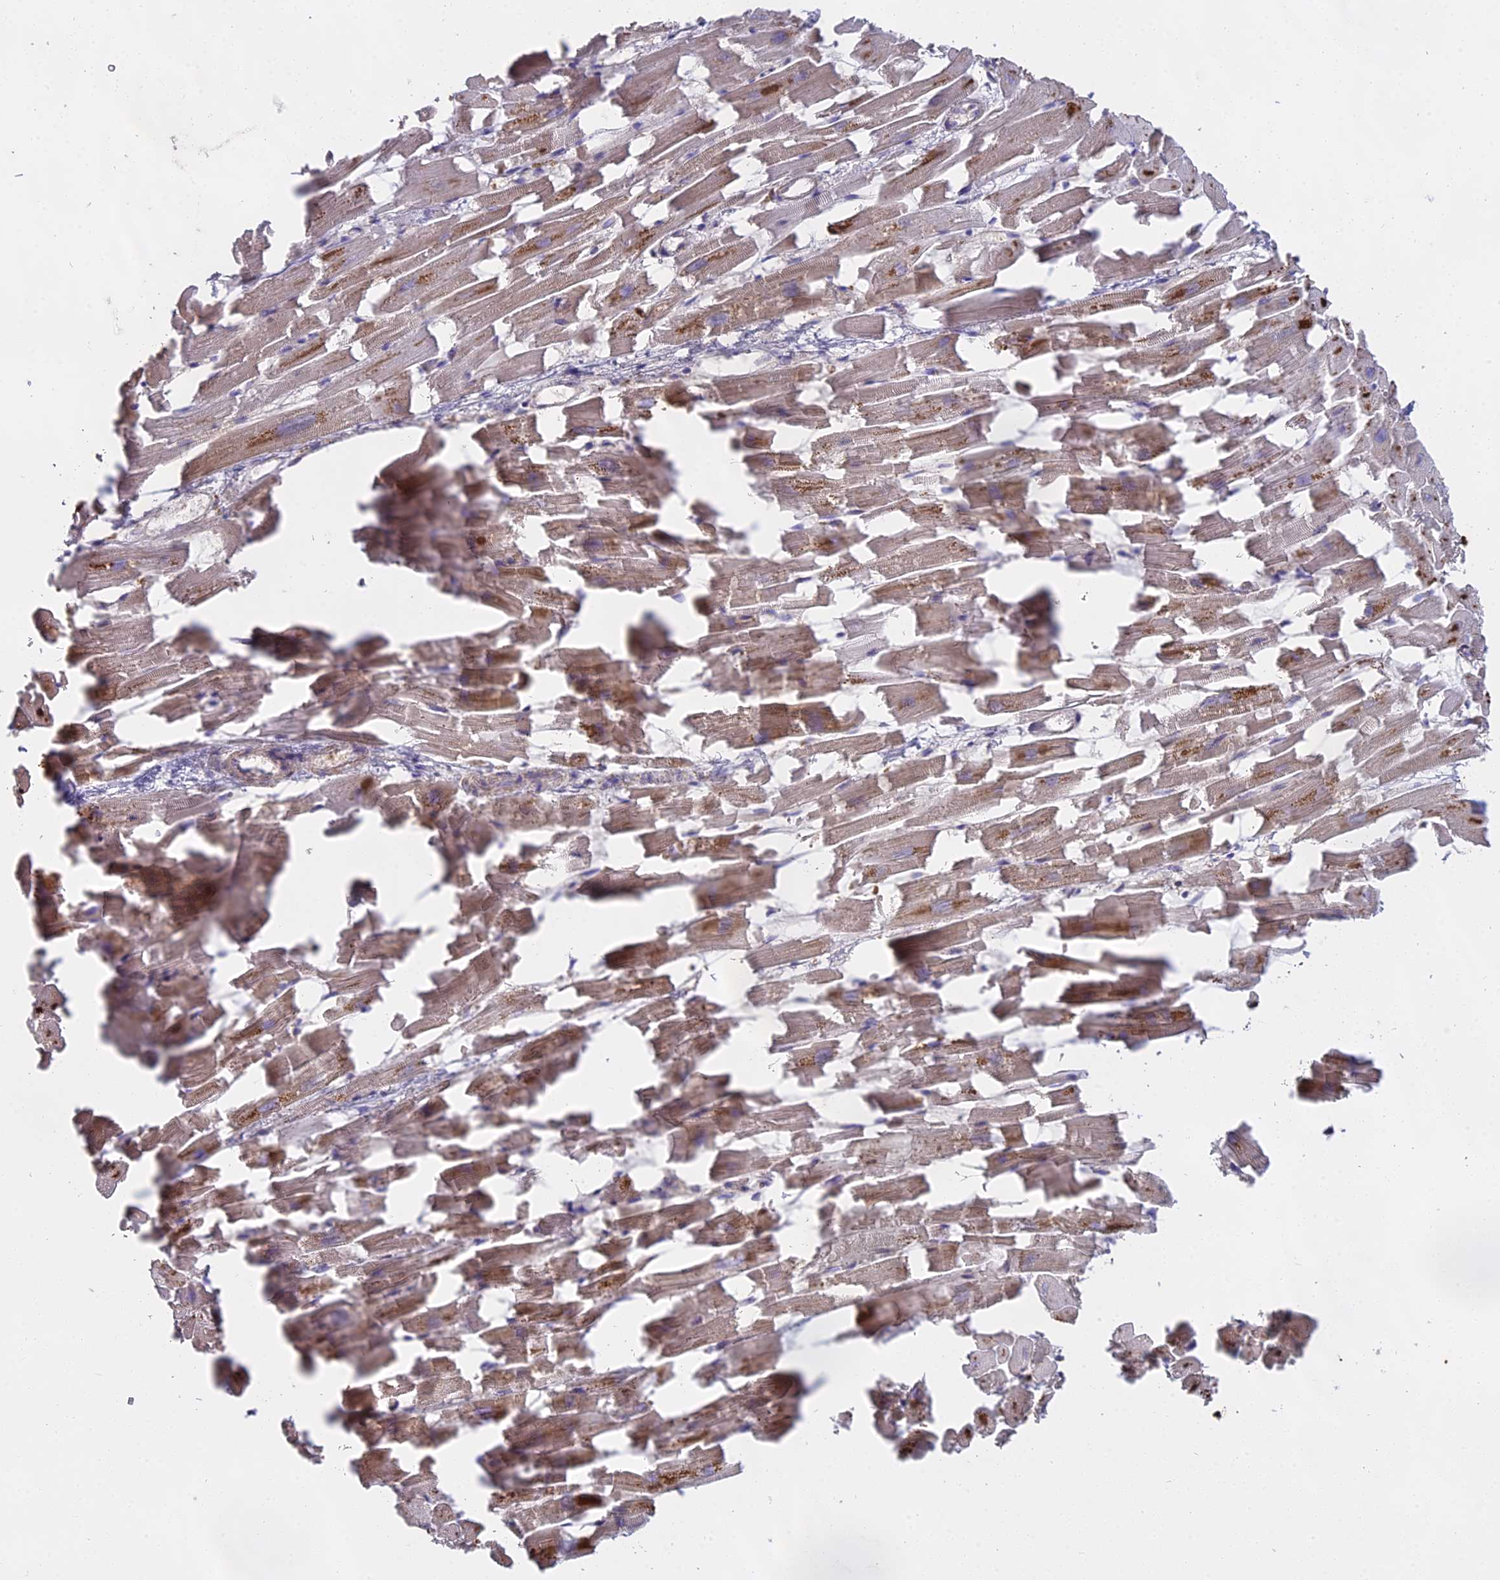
{"staining": {"intensity": "weak", "quantity": ">75%", "location": "cytoplasmic/membranous"}, "tissue": "heart muscle", "cell_type": "Cardiomyocytes", "image_type": "normal", "snomed": [{"axis": "morphology", "description": "Normal tissue, NOS"}, {"axis": "topography", "description": "Heart"}], "caption": "The micrograph exhibits a brown stain indicating the presence of a protein in the cytoplasmic/membranous of cardiomyocytes in heart muscle. The staining is performed using DAB (3,3'-diaminobenzidine) brown chromogen to label protein expression. The nuclei are counter-stained blue using hematoxylin.", "gene": "CFAP119", "patient": {"sex": "female", "age": 64}}